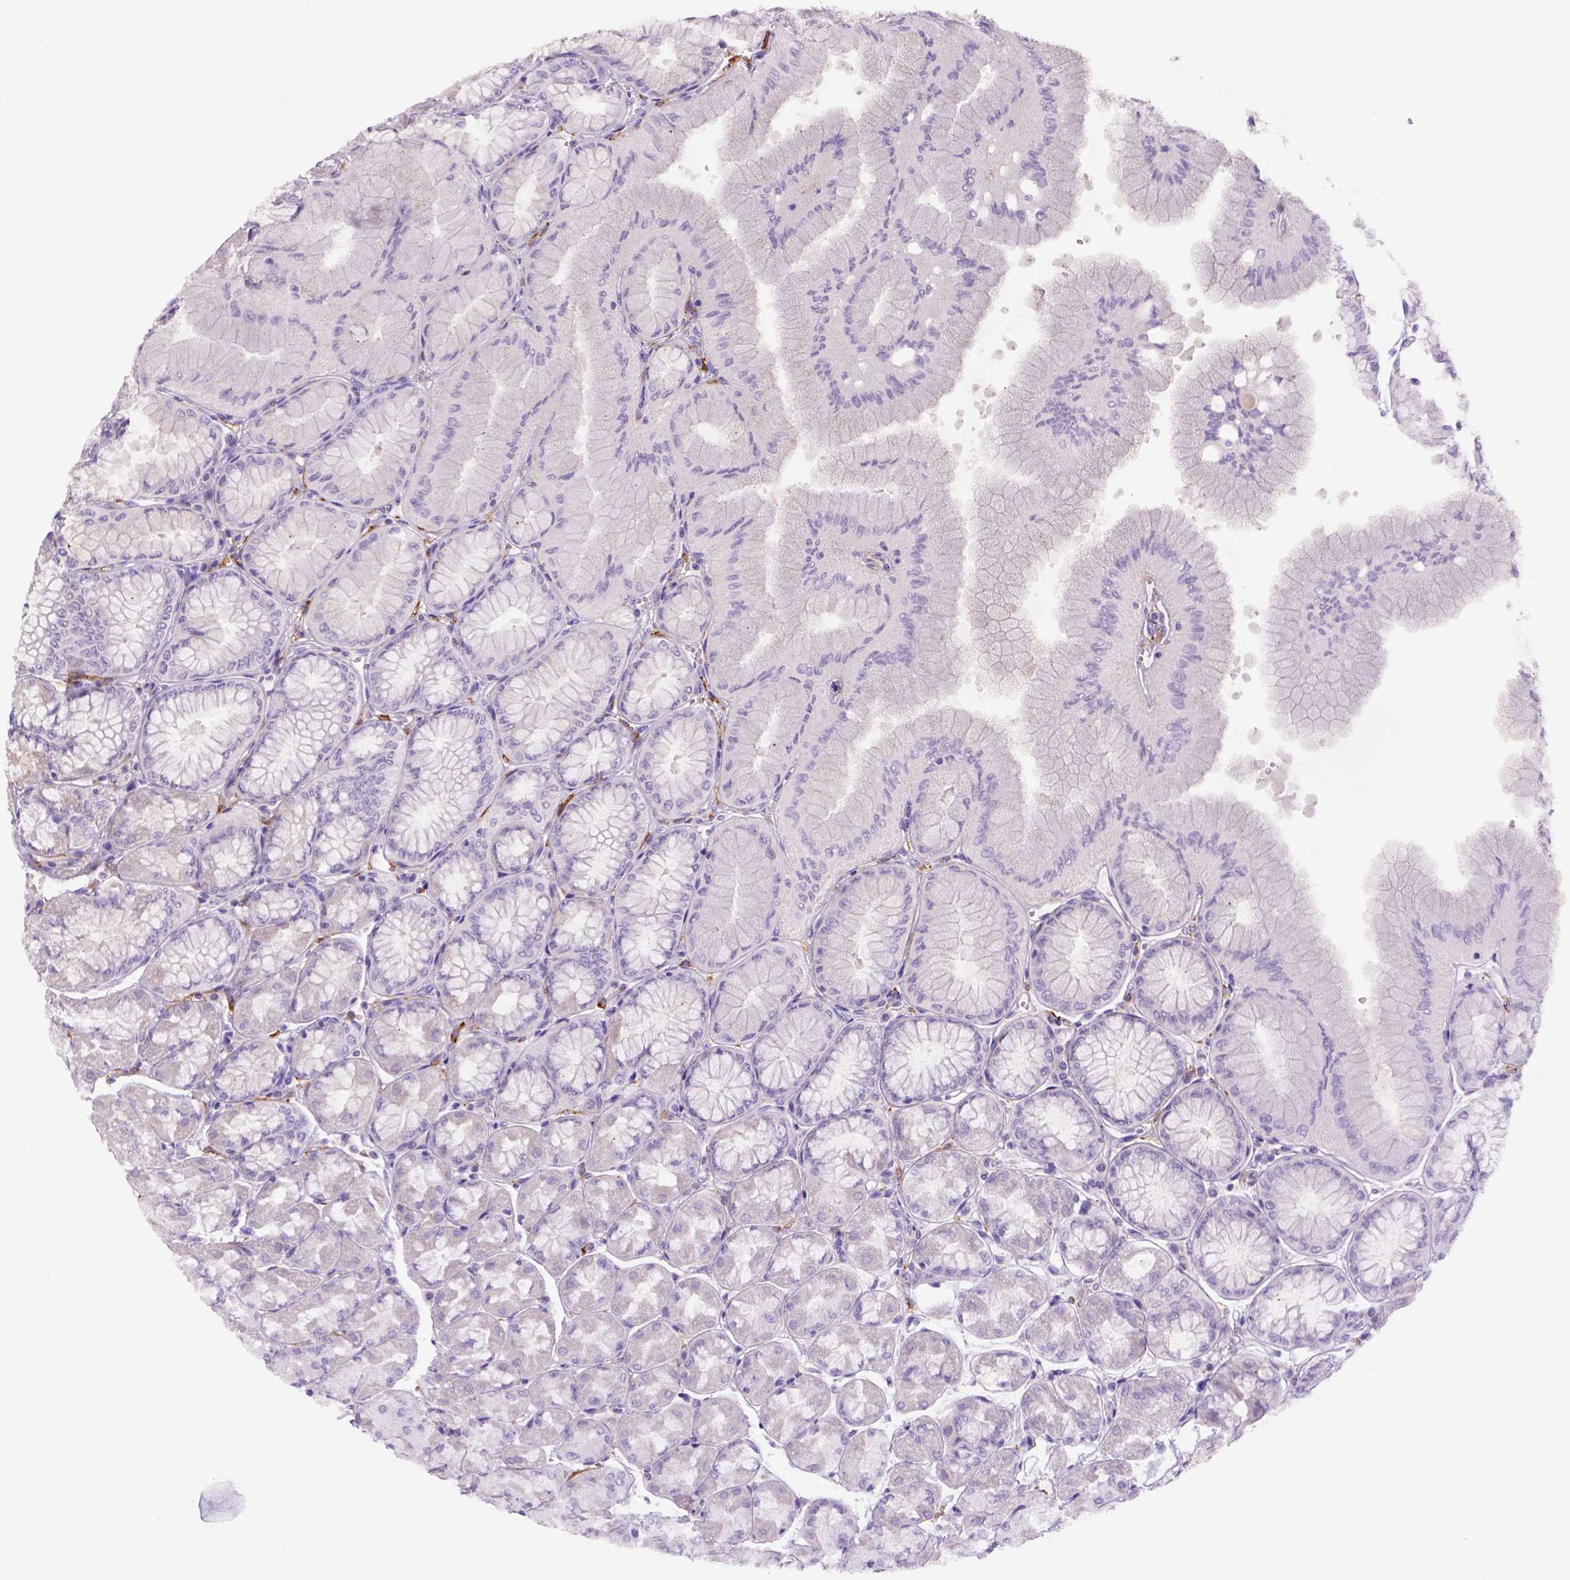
{"staining": {"intensity": "negative", "quantity": "none", "location": "none"}, "tissue": "stomach", "cell_type": "Glandular cells", "image_type": "normal", "snomed": [{"axis": "morphology", "description": "Normal tissue, NOS"}, {"axis": "topography", "description": "Stomach, upper"}], "caption": "IHC photomicrograph of benign human stomach stained for a protein (brown), which exhibits no positivity in glandular cells.", "gene": "CD14", "patient": {"sex": "male", "age": 60}}